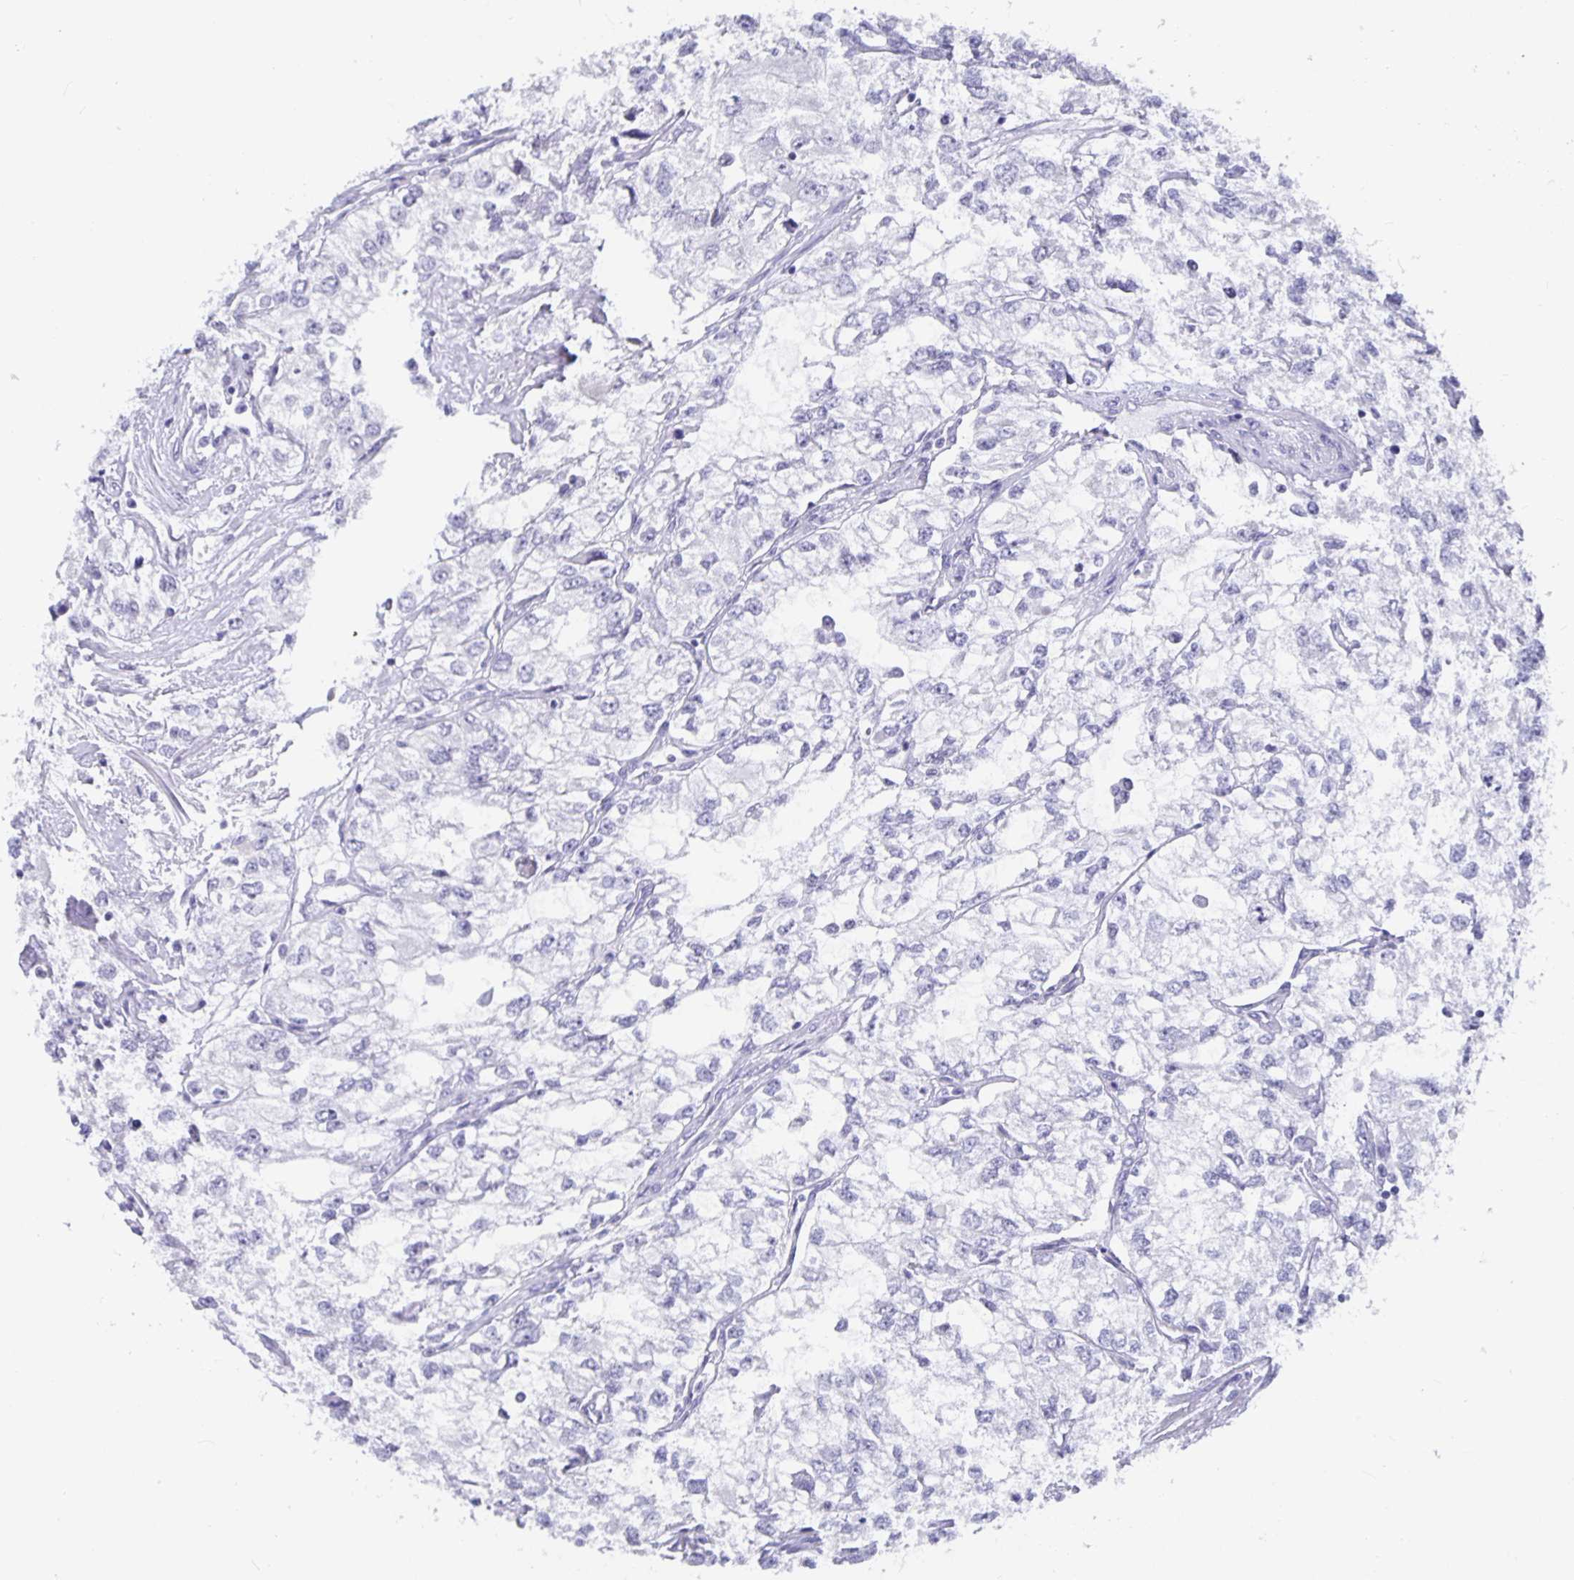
{"staining": {"intensity": "negative", "quantity": "none", "location": "none"}, "tissue": "renal cancer", "cell_type": "Tumor cells", "image_type": "cancer", "snomed": [{"axis": "morphology", "description": "Adenocarcinoma, NOS"}, {"axis": "topography", "description": "Kidney"}], "caption": "Tumor cells show no significant protein staining in renal cancer. Nuclei are stained in blue.", "gene": "OLIG2", "patient": {"sex": "female", "age": 59}}